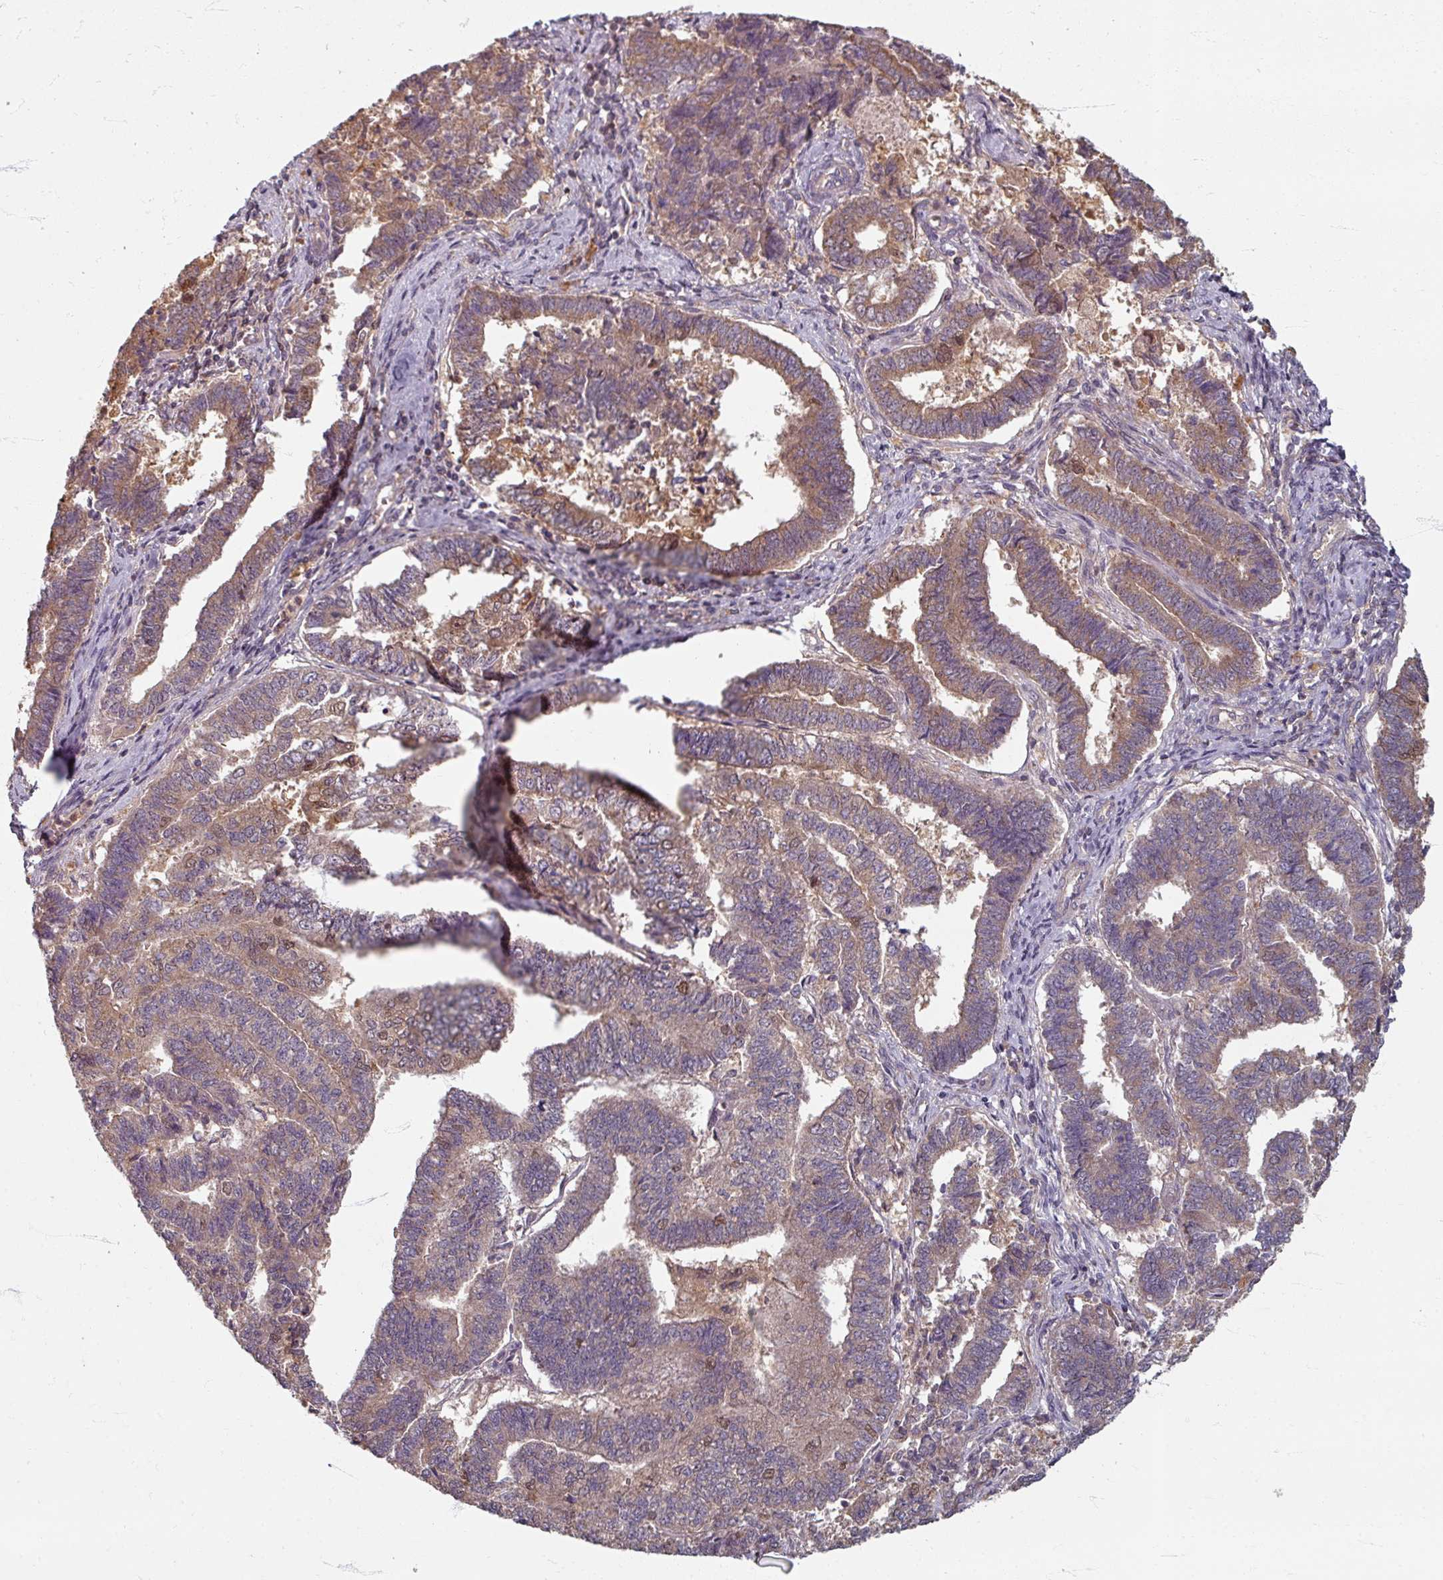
{"staining": {"intensity": "moderate", "quantity": ">75%", "location": "cytoplasmic/membranous"}, "tissue": "endometrial cancer", "cell_type": "Tumor cells", "image_type": "cancer", "snomed": [{"axis": "morphology", "description": "Adenocarcinoma, NOS"}, {"axis": "topography", "description": "Endometrium"}], "caption": "Adenocarcinoma (endometrial) was stained to show a protein in brown. There is medium levels of moderate cytoplasmic/membranous staining in approximately >75% of tumor cells. (brown staining indicates protein expression, while blue staining denotes nuclei).", "gene": "STAM", "patient": {"sex": "female", "age": 72}}